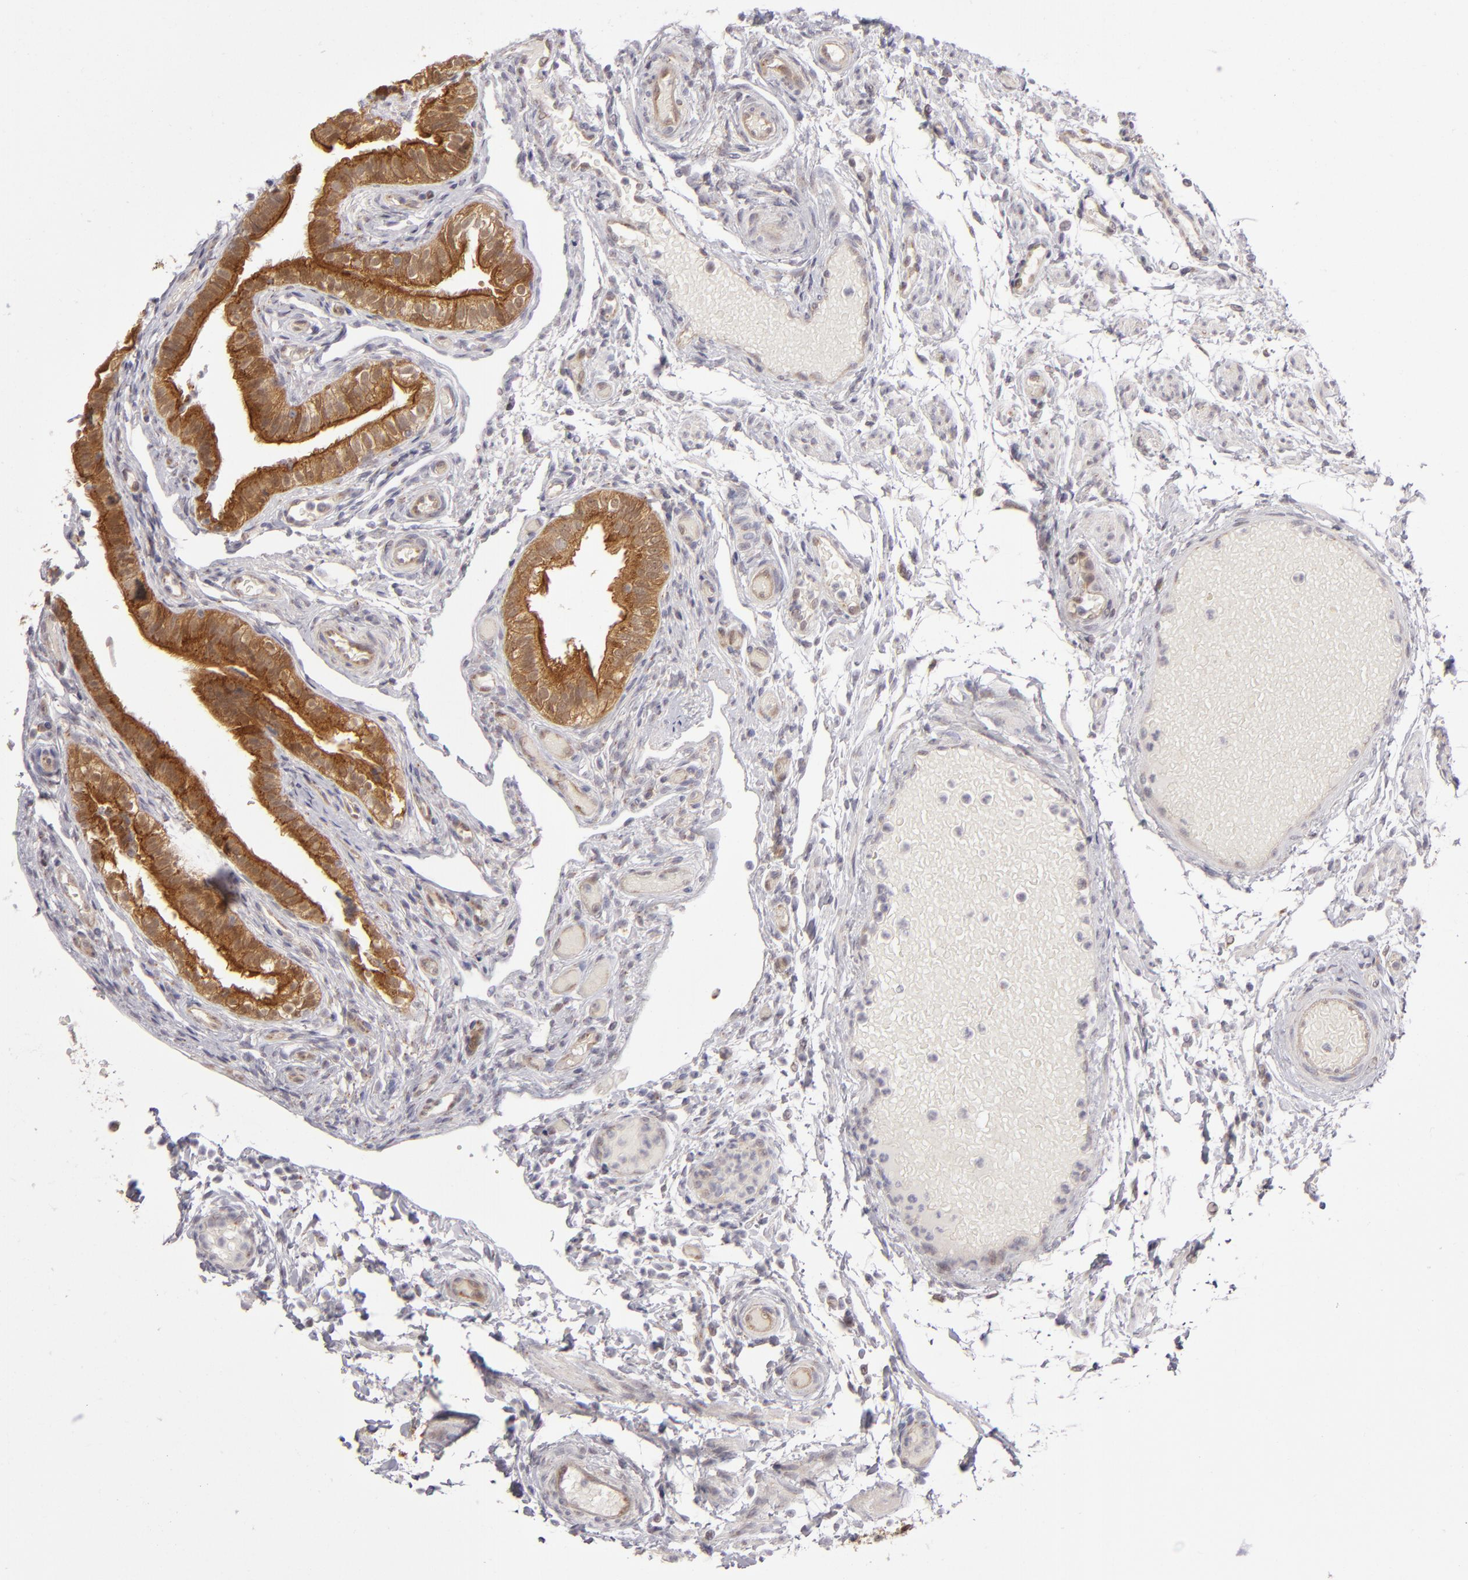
{"staining": {"intensity": "strong", "quantity": ">75%", "location": "cytoplasmic/membranous"}, "tissue": "fallopian tube", "cell_type": "Glandular cells", "image_type": "normal", "snomed": [{"axis": "morphology", "description": "Normal tissue, NOS"}, {"axis": "morphology", "description": "Dermoid, NOS"}, {"axis": "topography", "description": "Fallopian tube"}], "caption": "Immunohistochemical staining of unremarkable human fallopian tube shows >75% levels of strong cytoplasmic/membranous protein expression in approximately >75% of glandular cells.", "gene": "SH2D4A", "patient": {"sex": "female", "age": 33}}